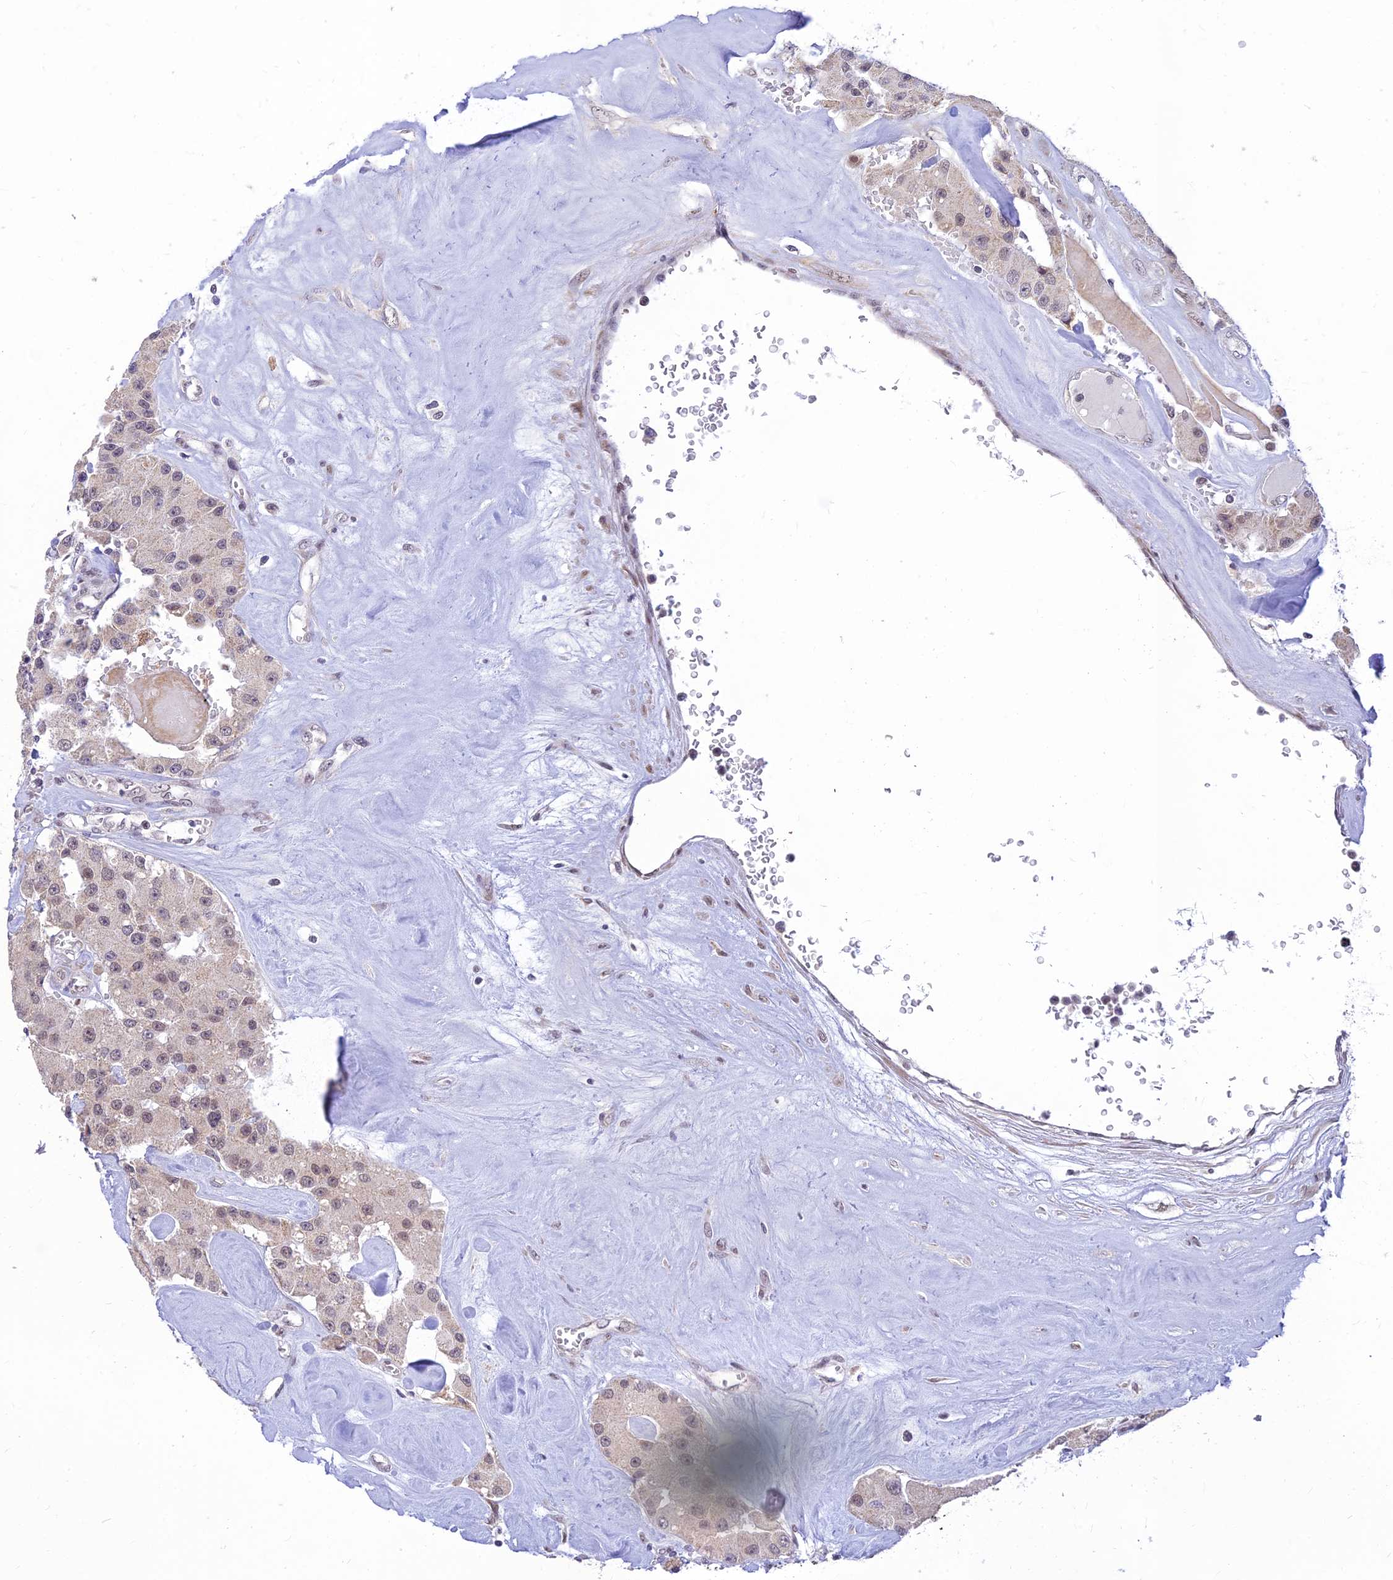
{"staining": {"intensity": "weak", "quantity": "25%-75%", "location": "nuclear"}, "tissue": "carcinoid", "cell_type": "Tumor cells", "image_type": "cancer", "snomed": [{"axis": "morphology", "description": "Carcinoid, malignant, NOS"}, {"axis": "topography", "description": "Pancreas"}], "caption": "IHC (DAB (3,3'-diaminobenzidine)) staining of carcinoid shows weak nuclear protein expression in about 25%-75% of tumor cells. Using DAB (3,3'-diaminobenzidine) (brown) and hematoxylin (blue) stains, captured at high magnification using brightfield microscopy.", "gene": "MICOS13", "patient": {"sex": "male", "age": 41}}